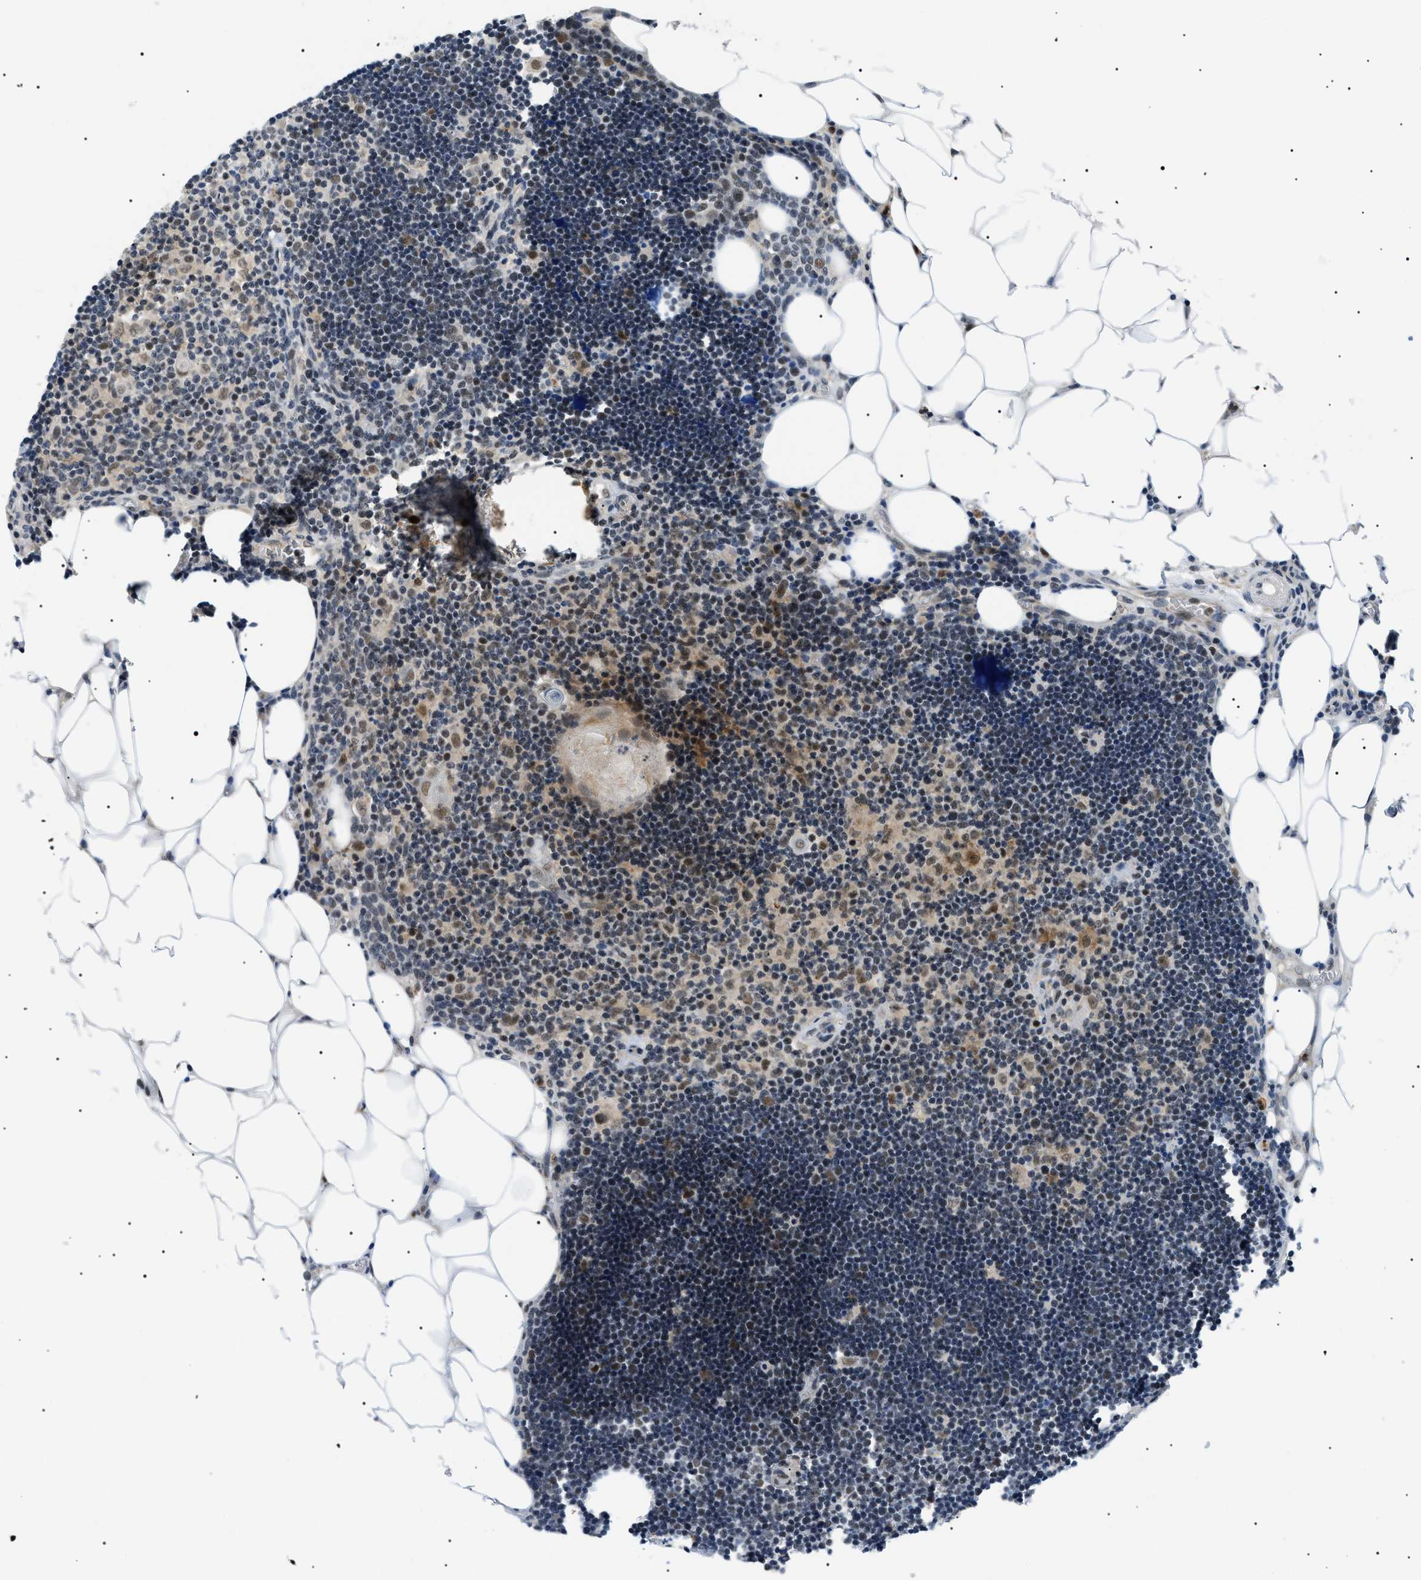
{"staining": {"intensity": "moderate", "quantity": "25%-75%", "location": "nuclear"}, "tissue": "lymph node", "cell_type": "Germinal center cells", "image_type": "normal", "snomed": [{"axis": "morphology", "description": "Normal tissue, NOS"}, {"axis": "topography", "description": "Lymph node"}], "caption": "Brown immunohistochemical staining in normal human lymph node demonstrates moderate nuclear positivity in about 25%-75% of germinal center cells. Nuclei are stained in blue.", "gene": "RBM15", "patient": {"sex": "male", "age": 33}}